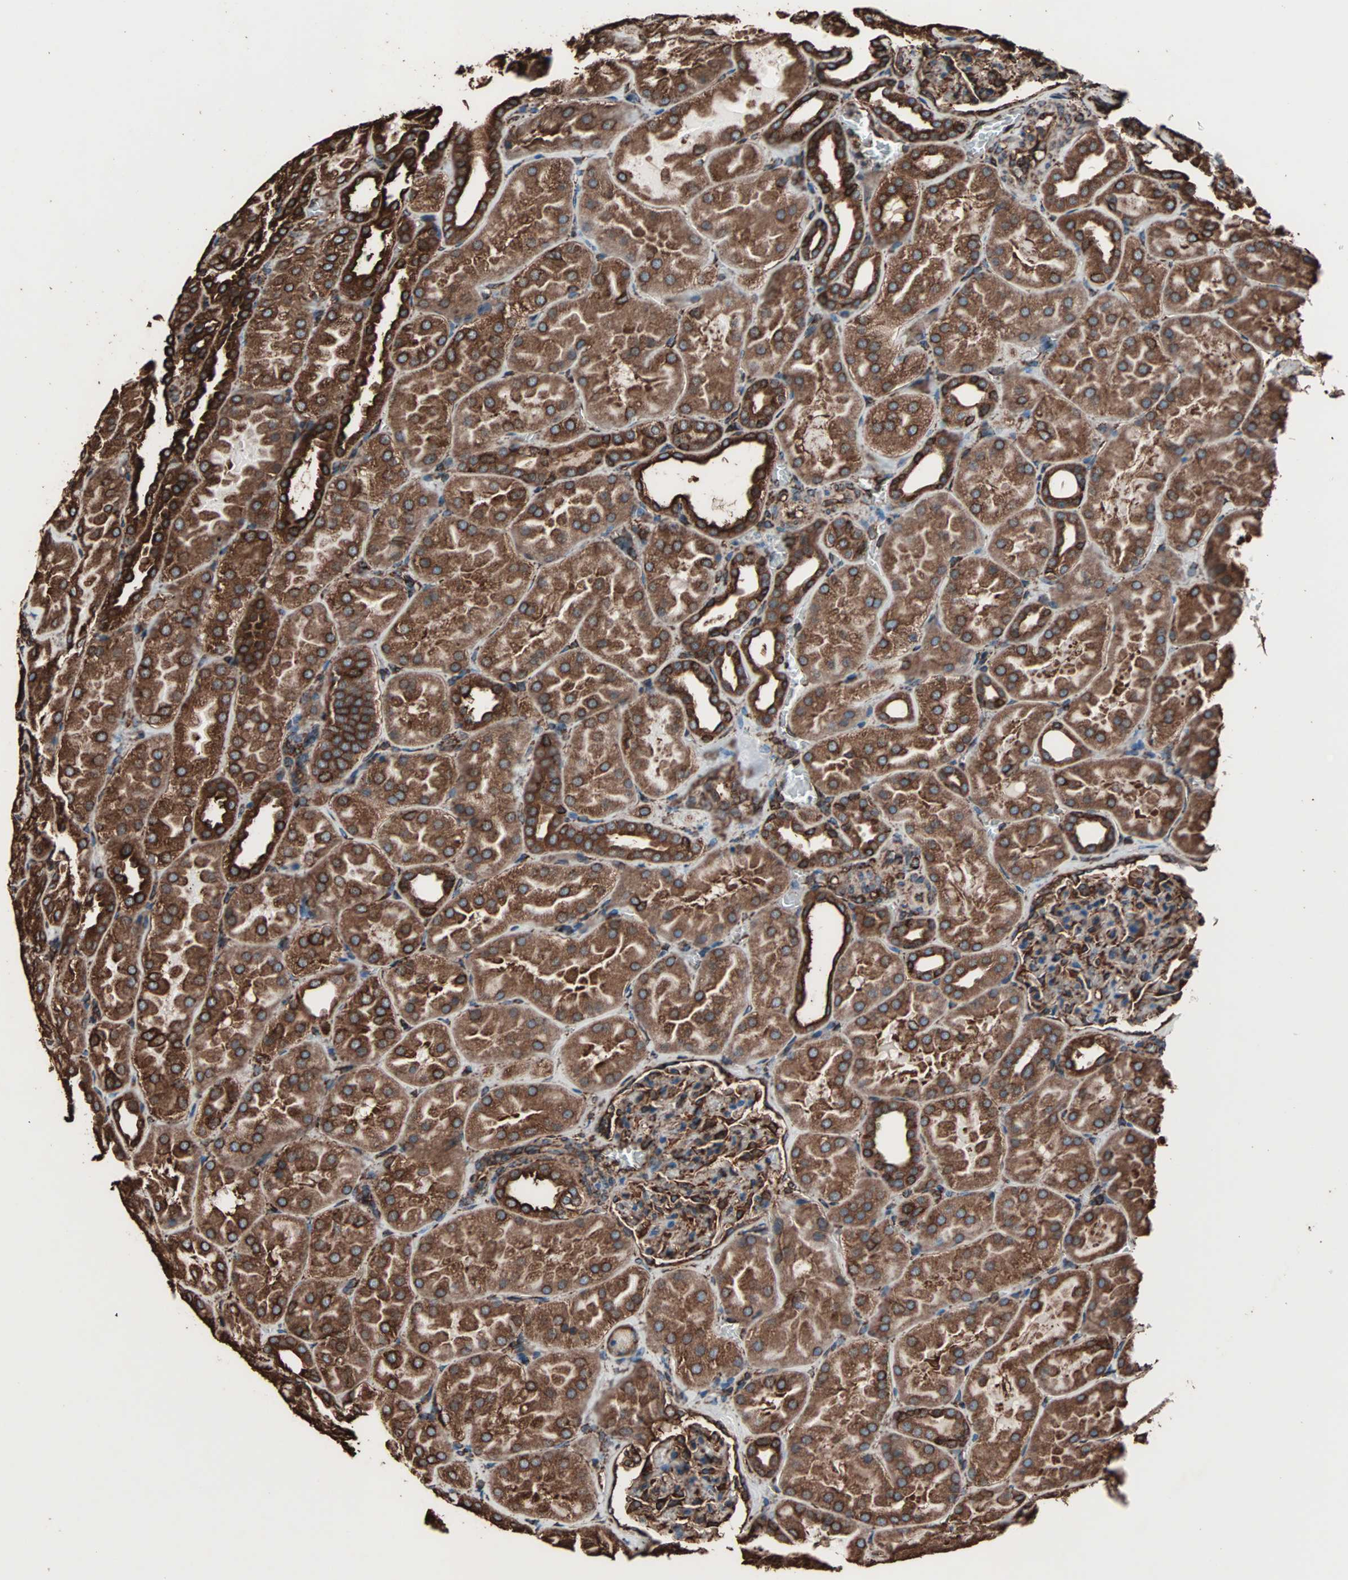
{"staining": {"intensity": "strong", "quantity": "25%-75%", "location": "cytoplasmic/membranous"}, "tissue": "kidney", "cell_type": "Cells in glomeruli", "image_type": "normal", "snomed": [{"axis": "morphology", "description": "Normal tissue, NOS"}, {"axis": "topography", "description": "Kidney"}], "caption": "Strong cytoplasmic/membranous staining for a protein is appreciated in approximately 25%-75% of cells in glomeruli of normal kidney using immunohistochemistry (IHC).", "gene": "HSP90B1", "patient": {"sex": "male", "age": 28}}